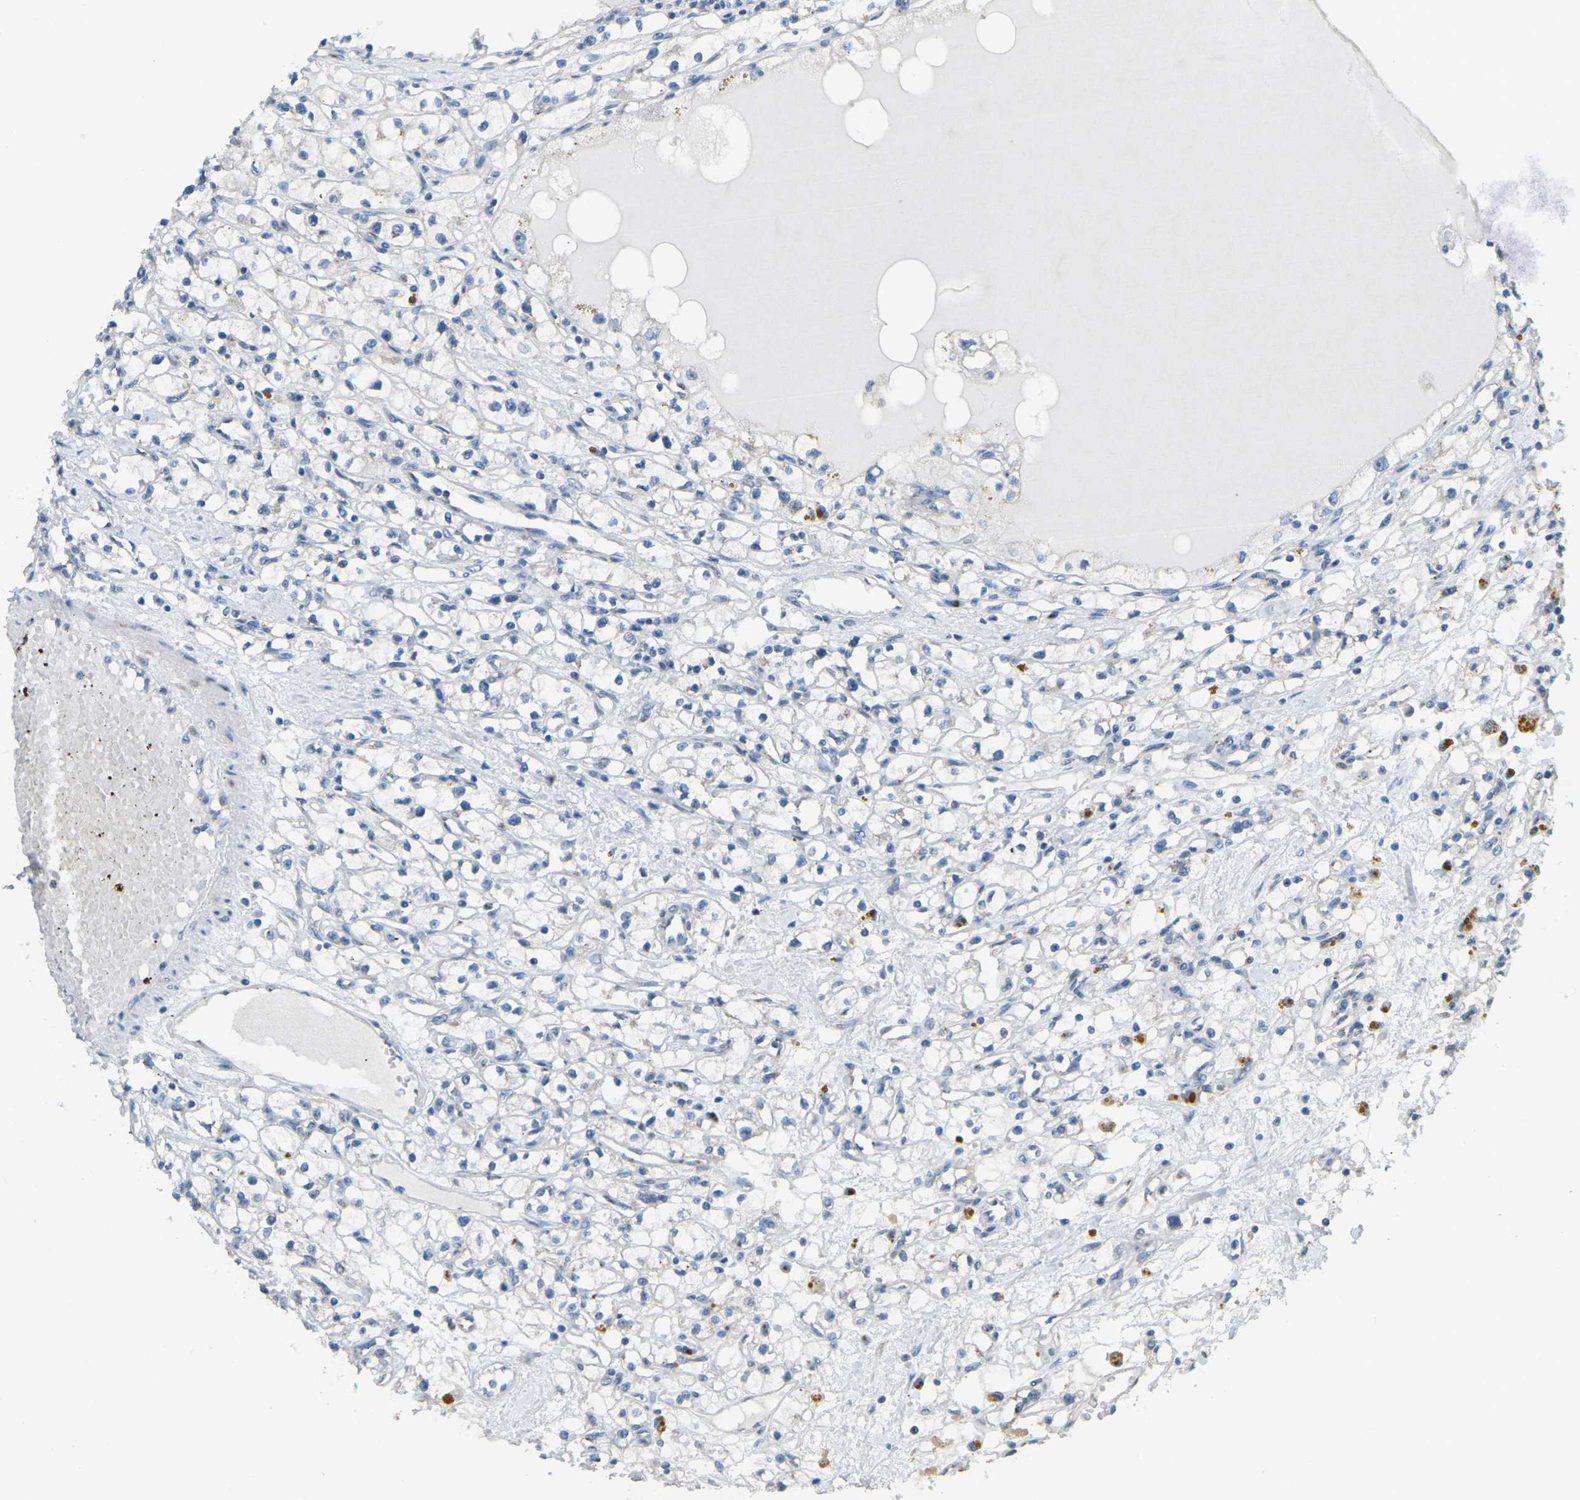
{"staining": {"intensity": "negative", "quantity": "none", "location": "none"}, "tissue": "renal cancer", "cell_type": "Tumor cells", "image_type": "cancer", "snomed": [{"axis": "morphology", "description": "Adenocarcinoma, NOS"}, {"axis": "topography", "description": "Kidney"}], "caption": "IHC image of renal adenocarcinoma stained for a protein (brown), which exhibits no expression in tumor cells.", "gene": "FAM174A", "patient": {"sex": "male", "age": 56}}